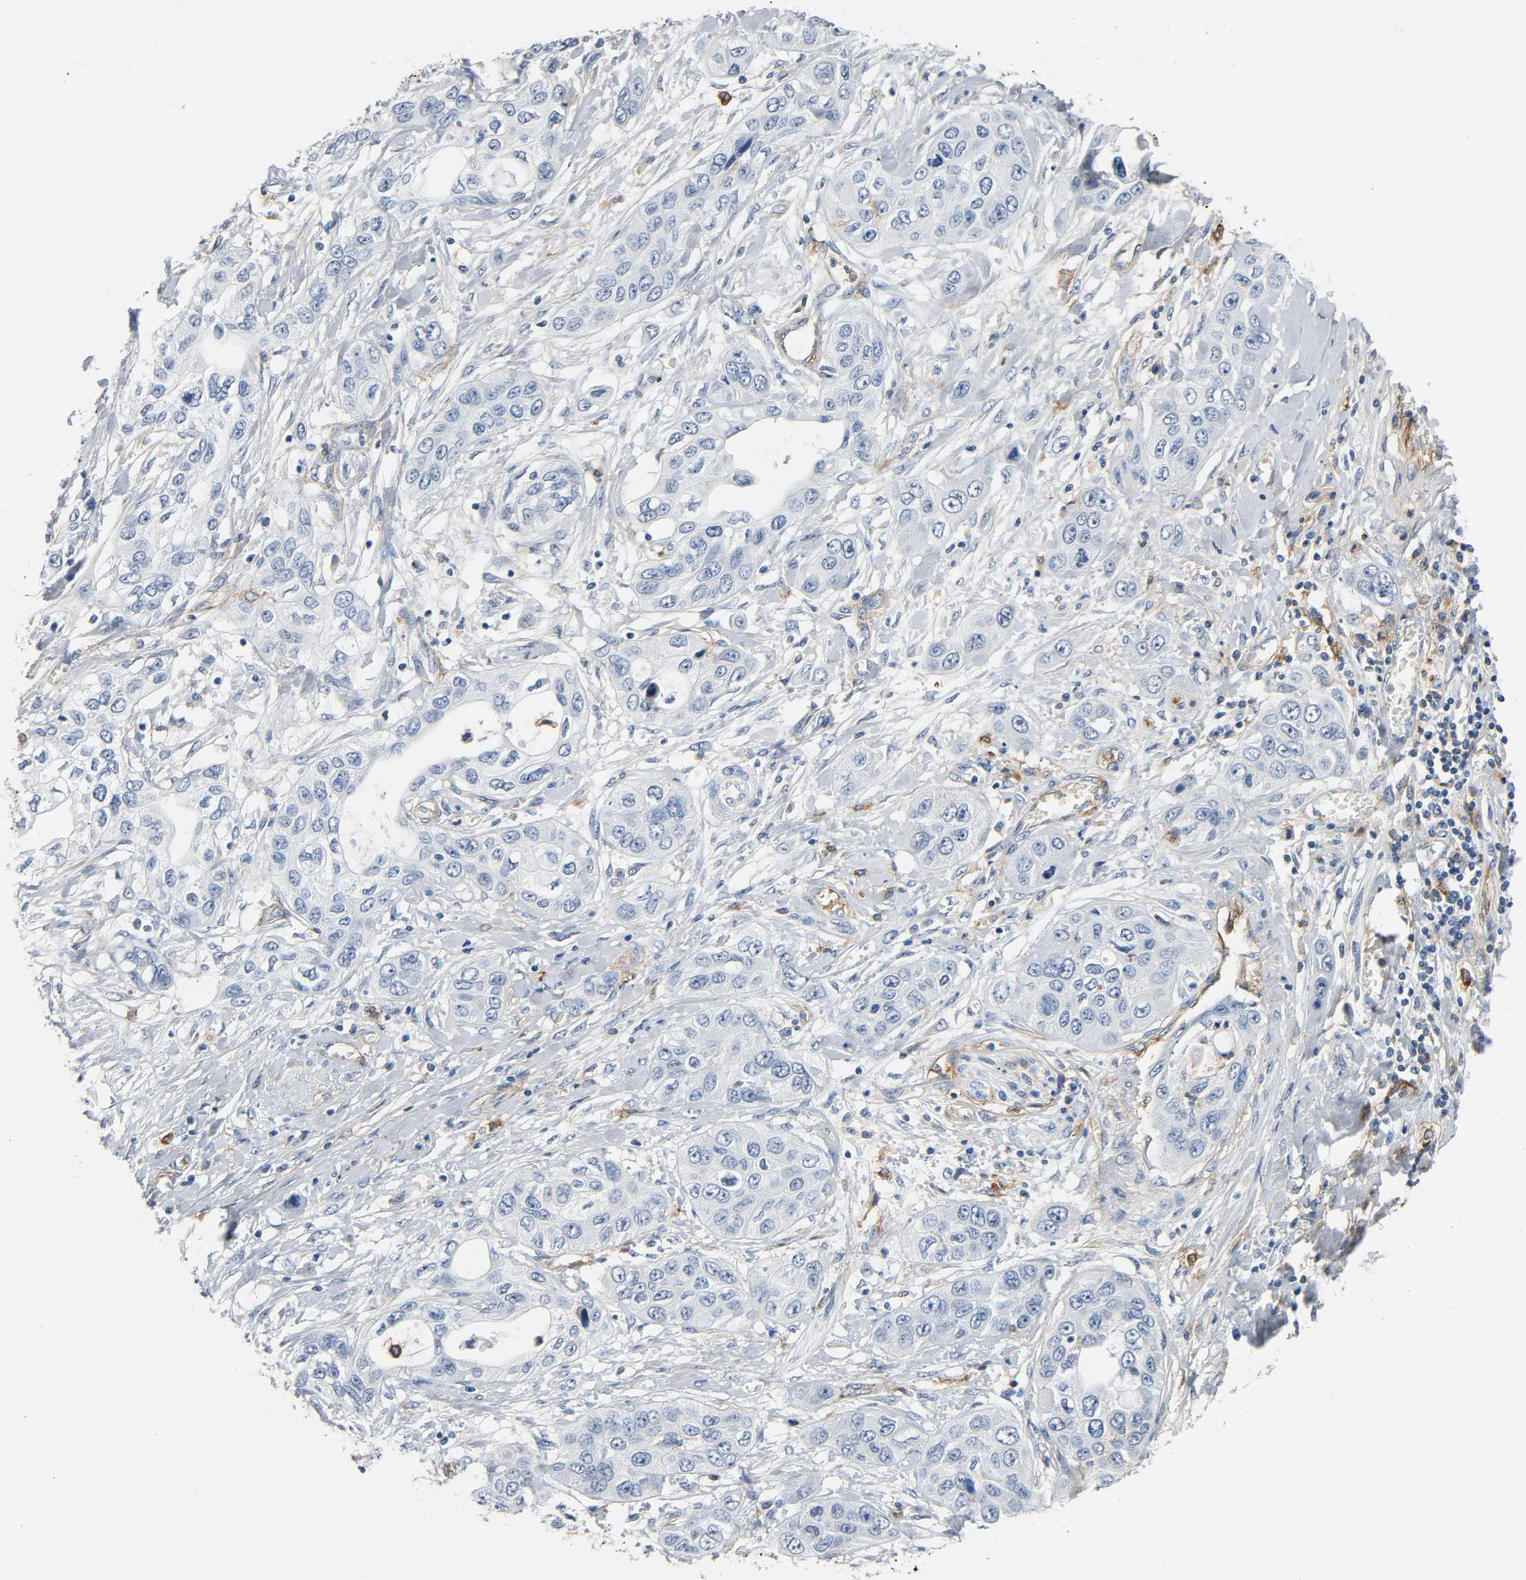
{"staining": {"intensity": "negative", "quantity": "none", "location": "none"}, "tissue": "pancreatic cancer", "cell_type": "Tumor cells", "image_type": "cancer", "snomed": [{"axis": "morphology", "description": "Adenocarcinoma, NOS"}, {"axis": "topography", "description": "Pancreas"}], "caption": "Tumor cells show no significant expression in pancreatic adenocarcinoma.", "gene": "ANPEP", "patient": {"sex": "female", "age": 70}}